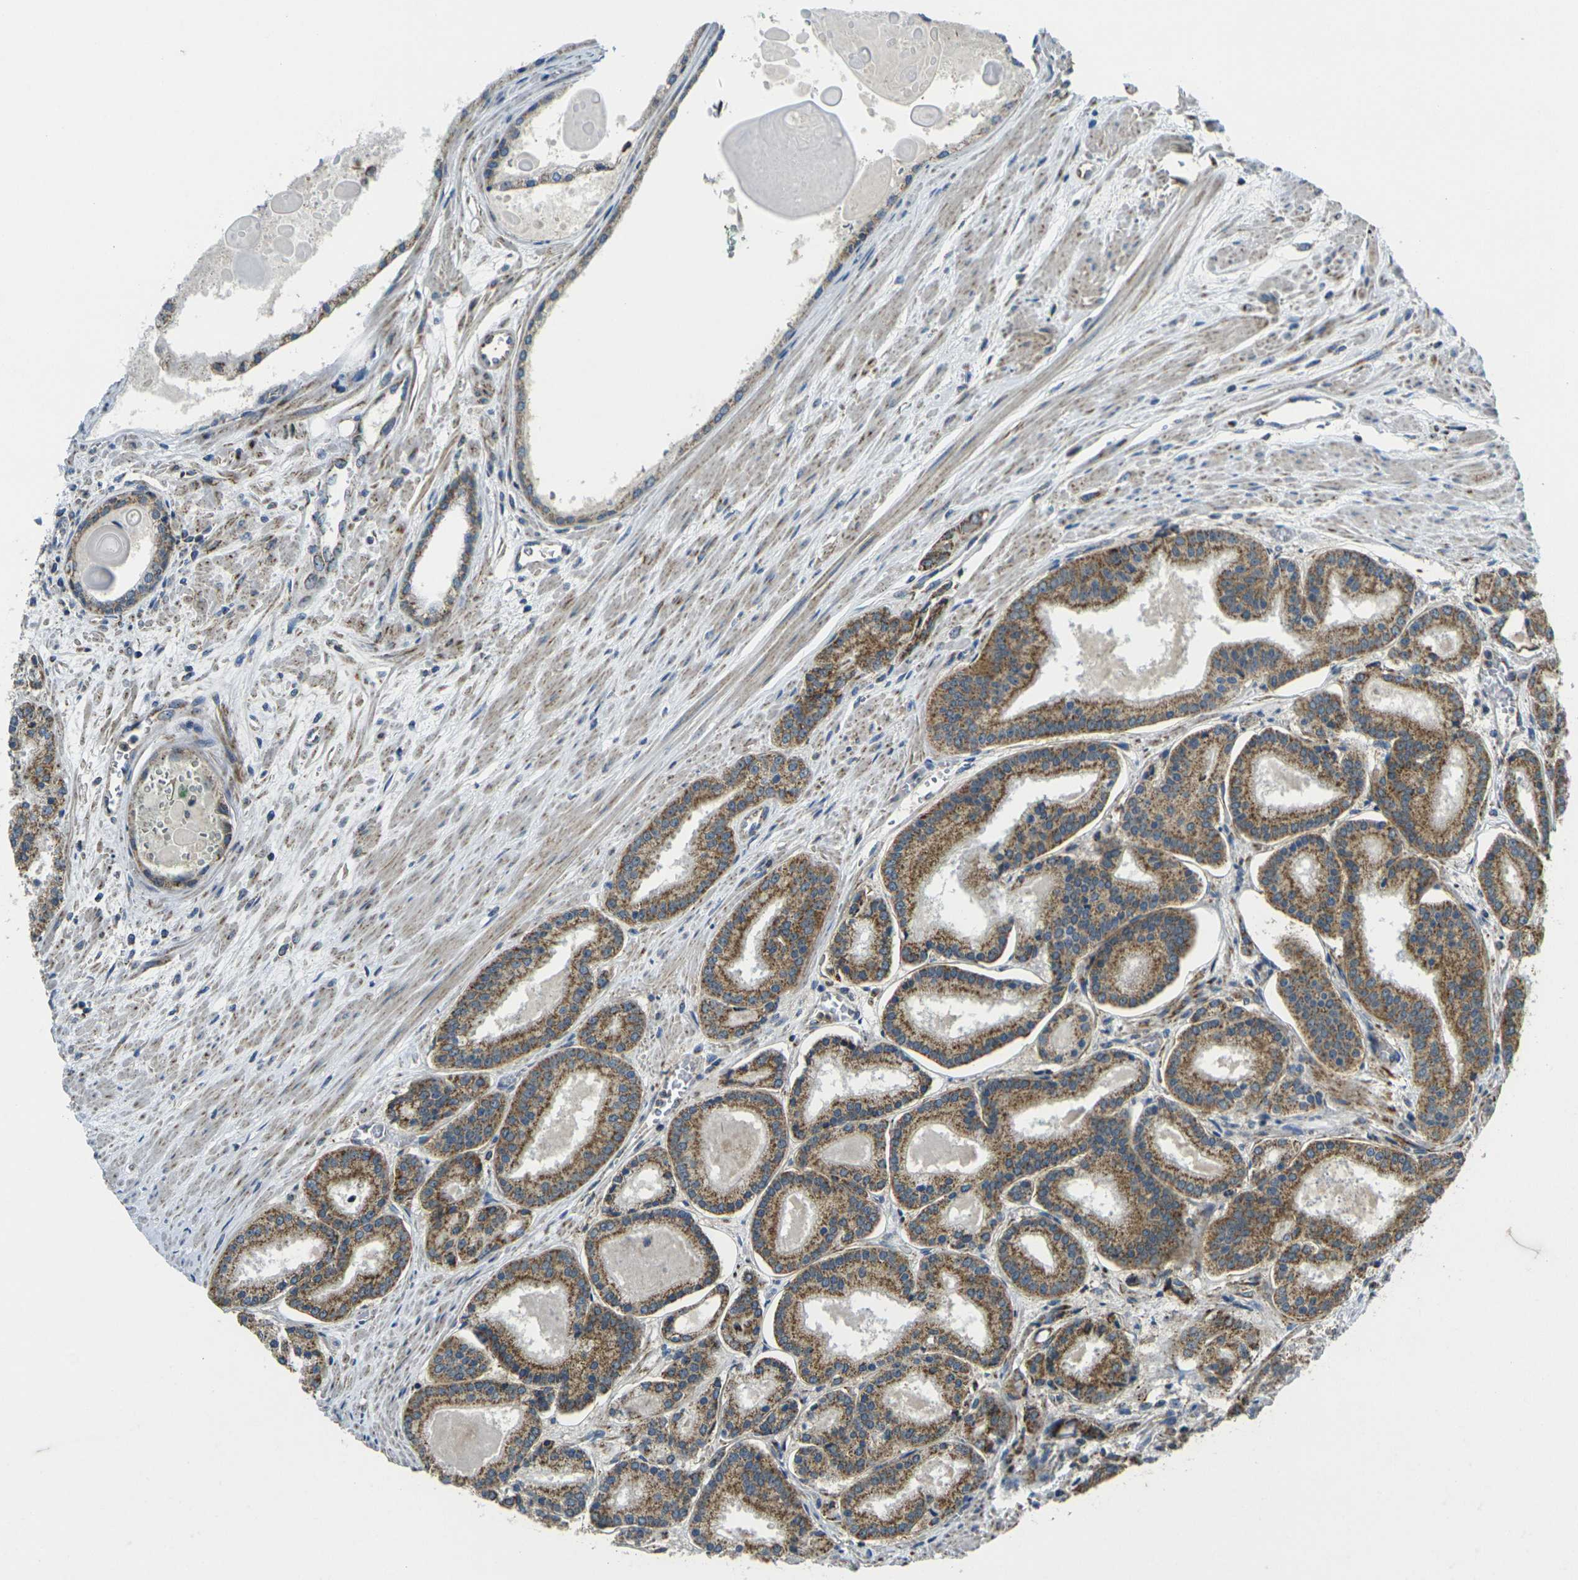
{"staining": {"intensity": "moderate", "quantity": ">75%", "location": "cytoplasmic/membranous"}, "tissue": "prostate cancer", "cell_type": "Tumor cells", "image_type": "cancer", "snomed": [{"axis": "morphology", "description": "Adenocarcinoma, Low grade"}, {"axis": "topography", "description": "Prostate"}], "caption": "Low-grade adenocarcinoma (prostate) stained for a protein shows moderate cytoplasmic/membranous positivity in tumor cells.", "gene": "IGF1R", "patient": {"sex": "male", "age": 59}}